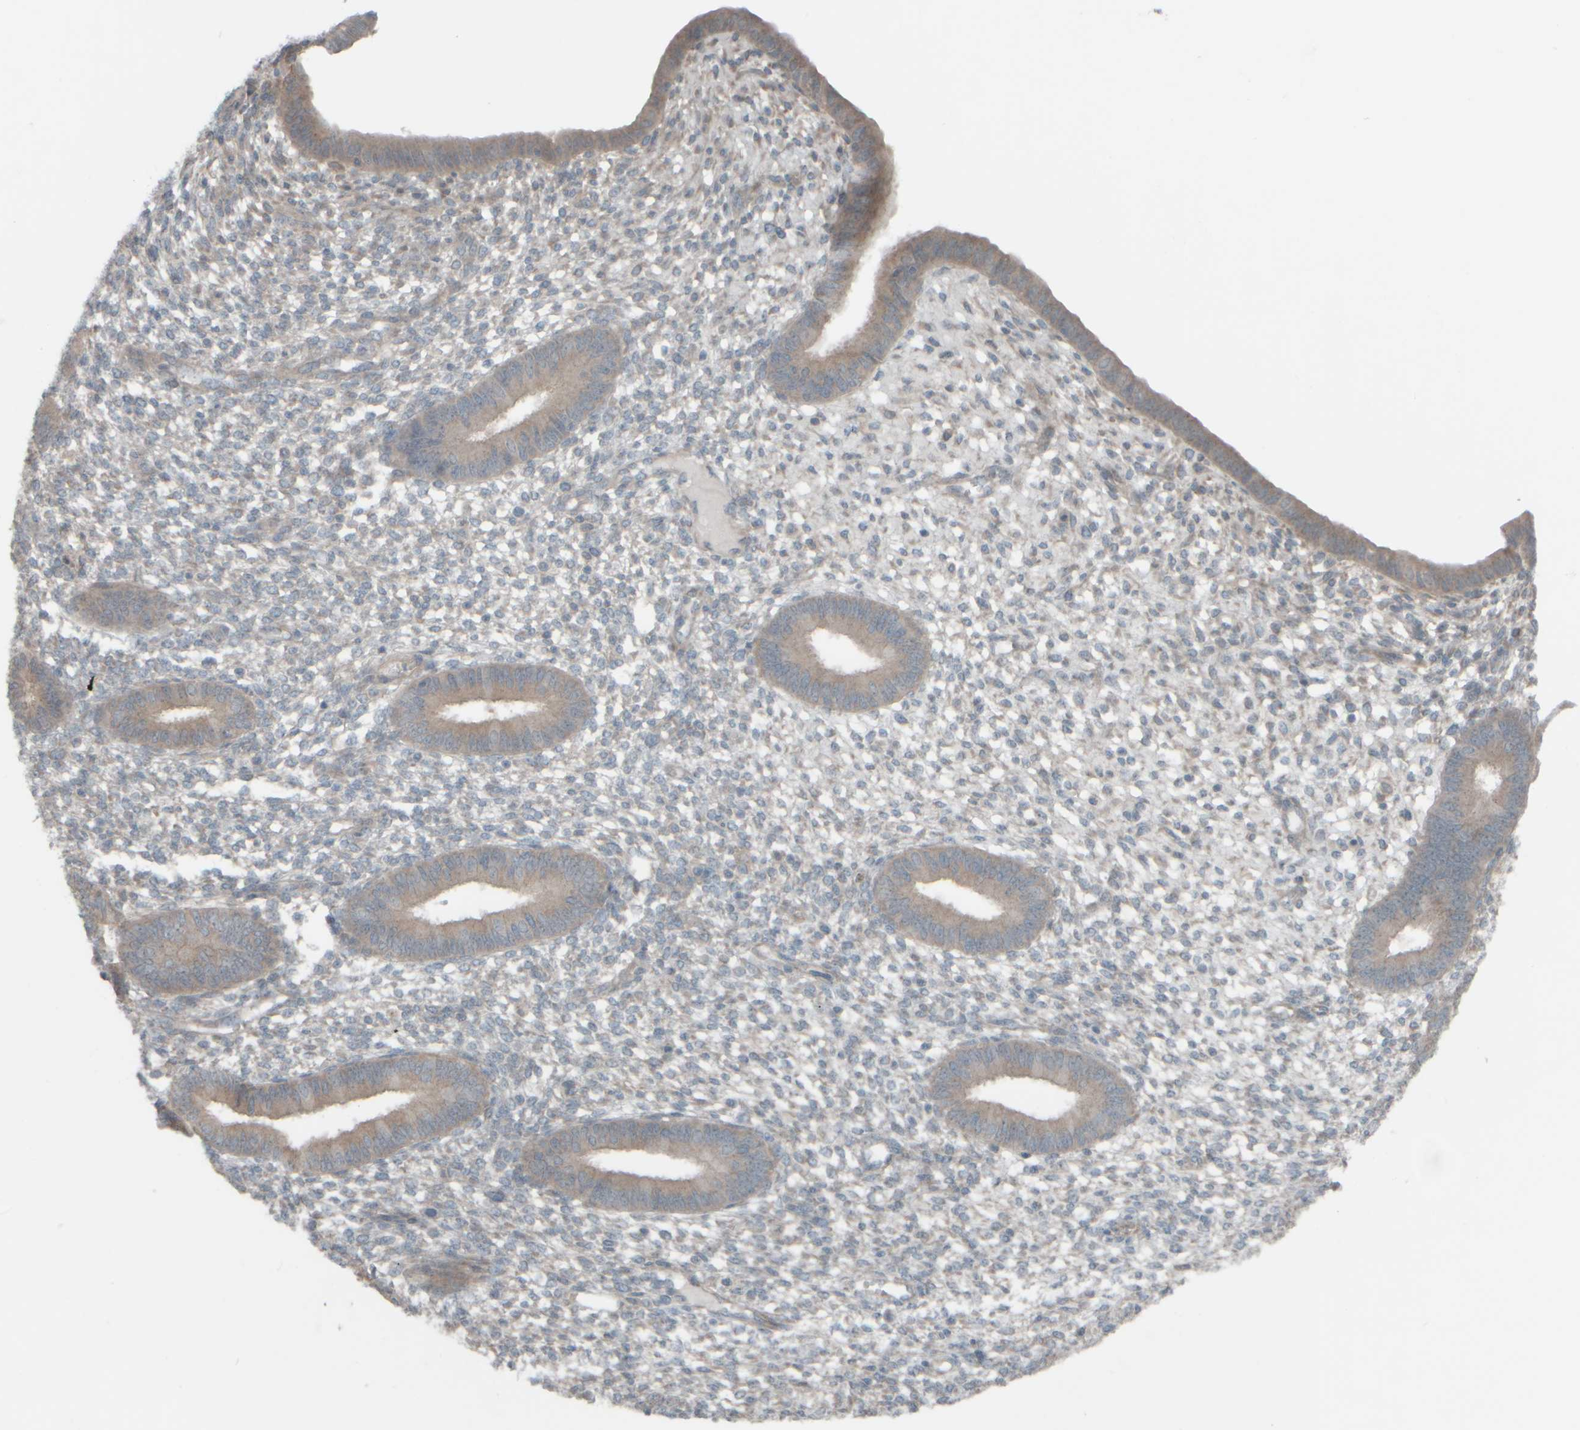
{"staining": {"intensity": "negative", "quantity": "none", "location": "none"}, "tissue": "endometrium", "cell_type": "Cells in endometrial stroma", "image_type": "normal", "snomed": [{"axis": "morphology", "description": "Normal tissue, NOS"}, {"axis": "topography", "description": "Endometrium"}], "caption": "The histopathology image demonstrates no staining of cells in endometrial stroma in benign endometrium. (DAB immunohistochemistry (IHC) with hematoxylin counter stain).", "gene": "HGS", "patient": {"sex": "female", "age": 46}}